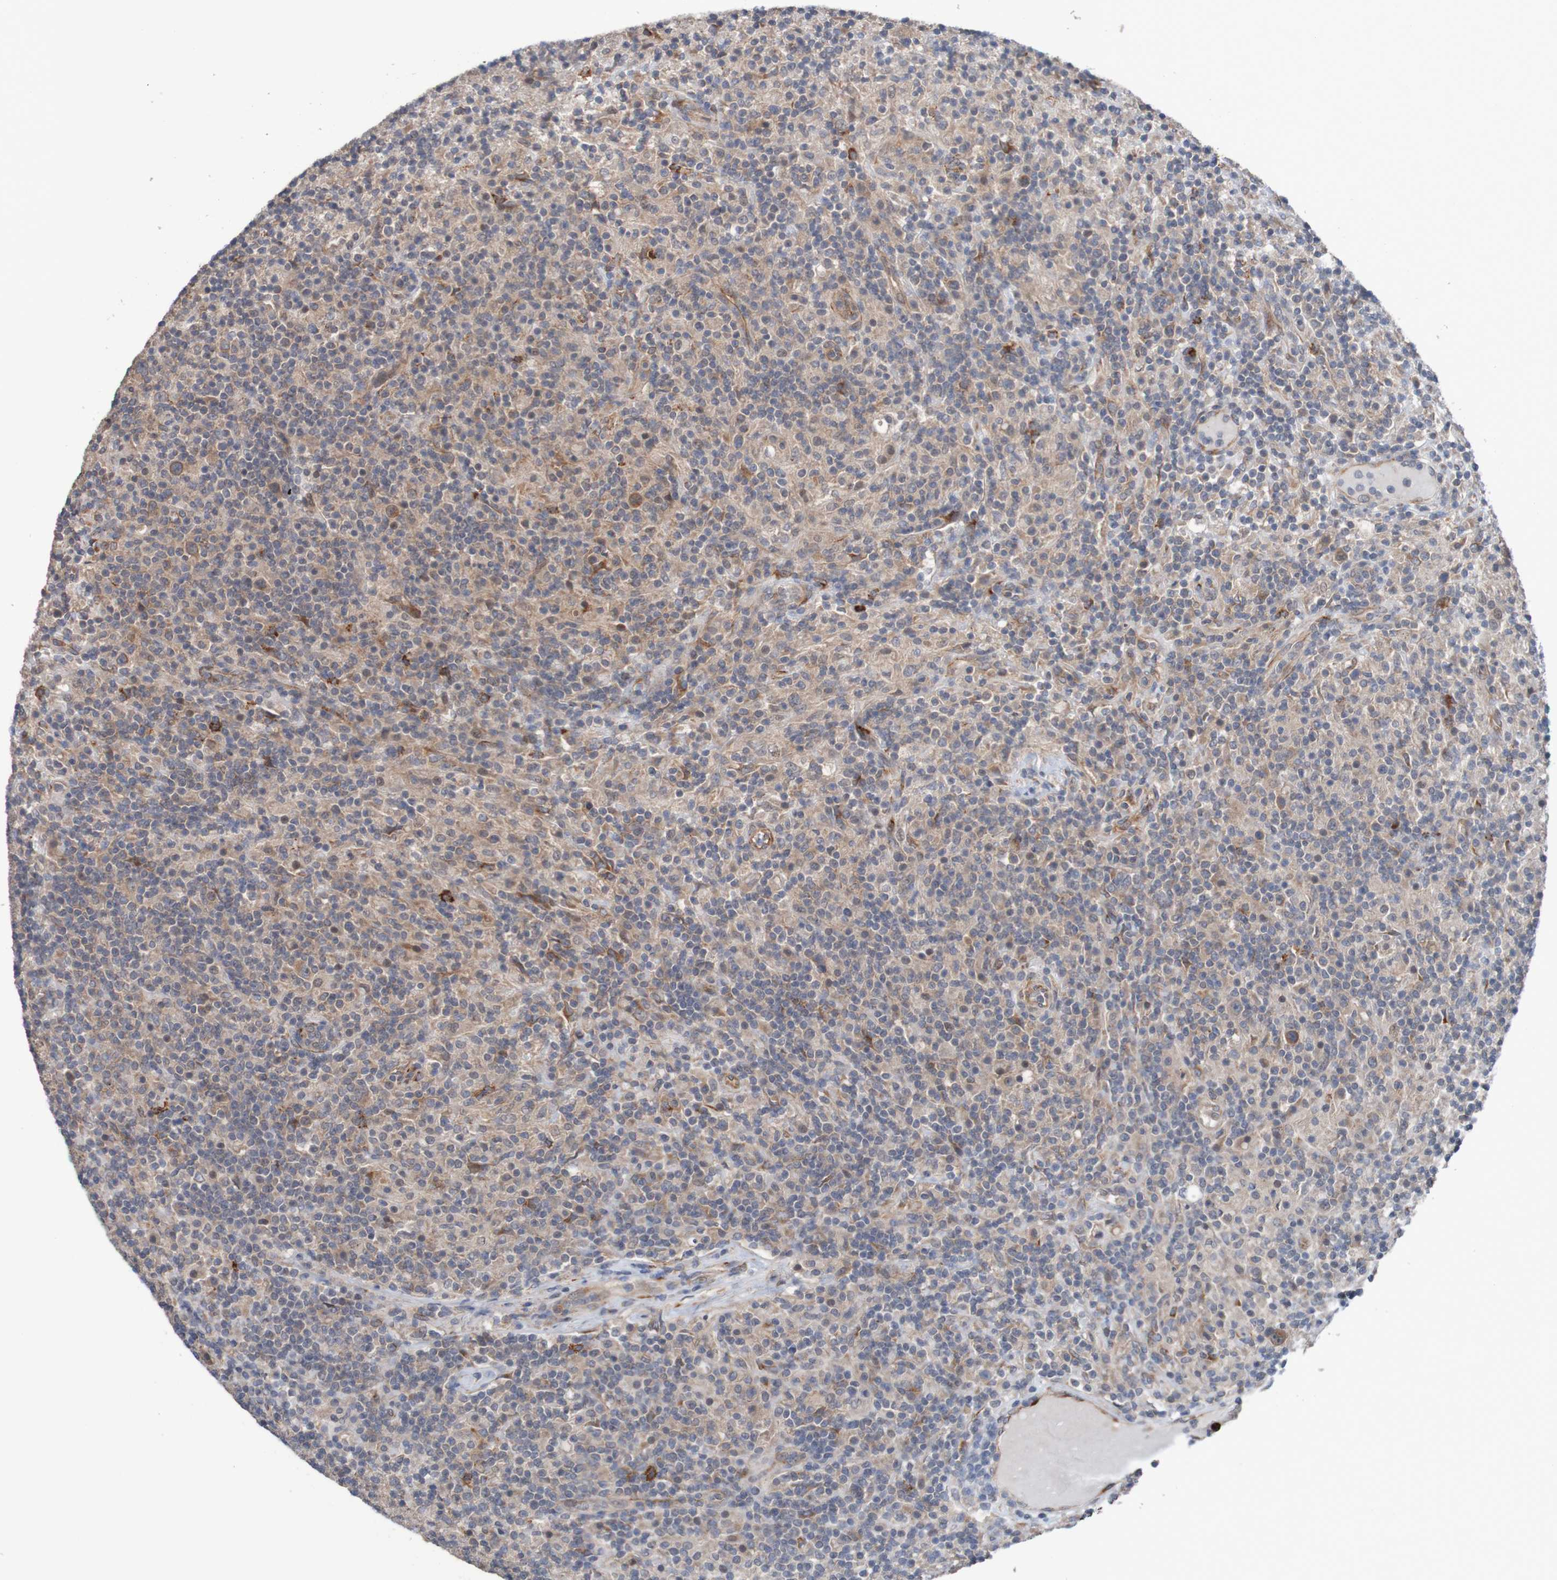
{"staining": {"intensity": "moderate", "quantity": ">75%", "location": "cytoplasmic/membranous"}, "tissue": "lymphoma", "cell_type": "Tumor cells", "image_type": "cancer", "snomed": [{"axis": "morphology", "description": "Hodgkin's disease, NOS"}, {"axis": "topography", "description": "Lymph node"}], "caption": "IHC of Hodgkin's disease exhibits medium levels of moderate cytoplasmic/membranous positivity in approximately >75% of tumor cells. (DAB (3,3'-diaminobenzidine) IHC, brown staining for protein, blue staining for nuclei).", "gene": "ST8SIA6", "patient": {"sex": "male", "age": 70}}